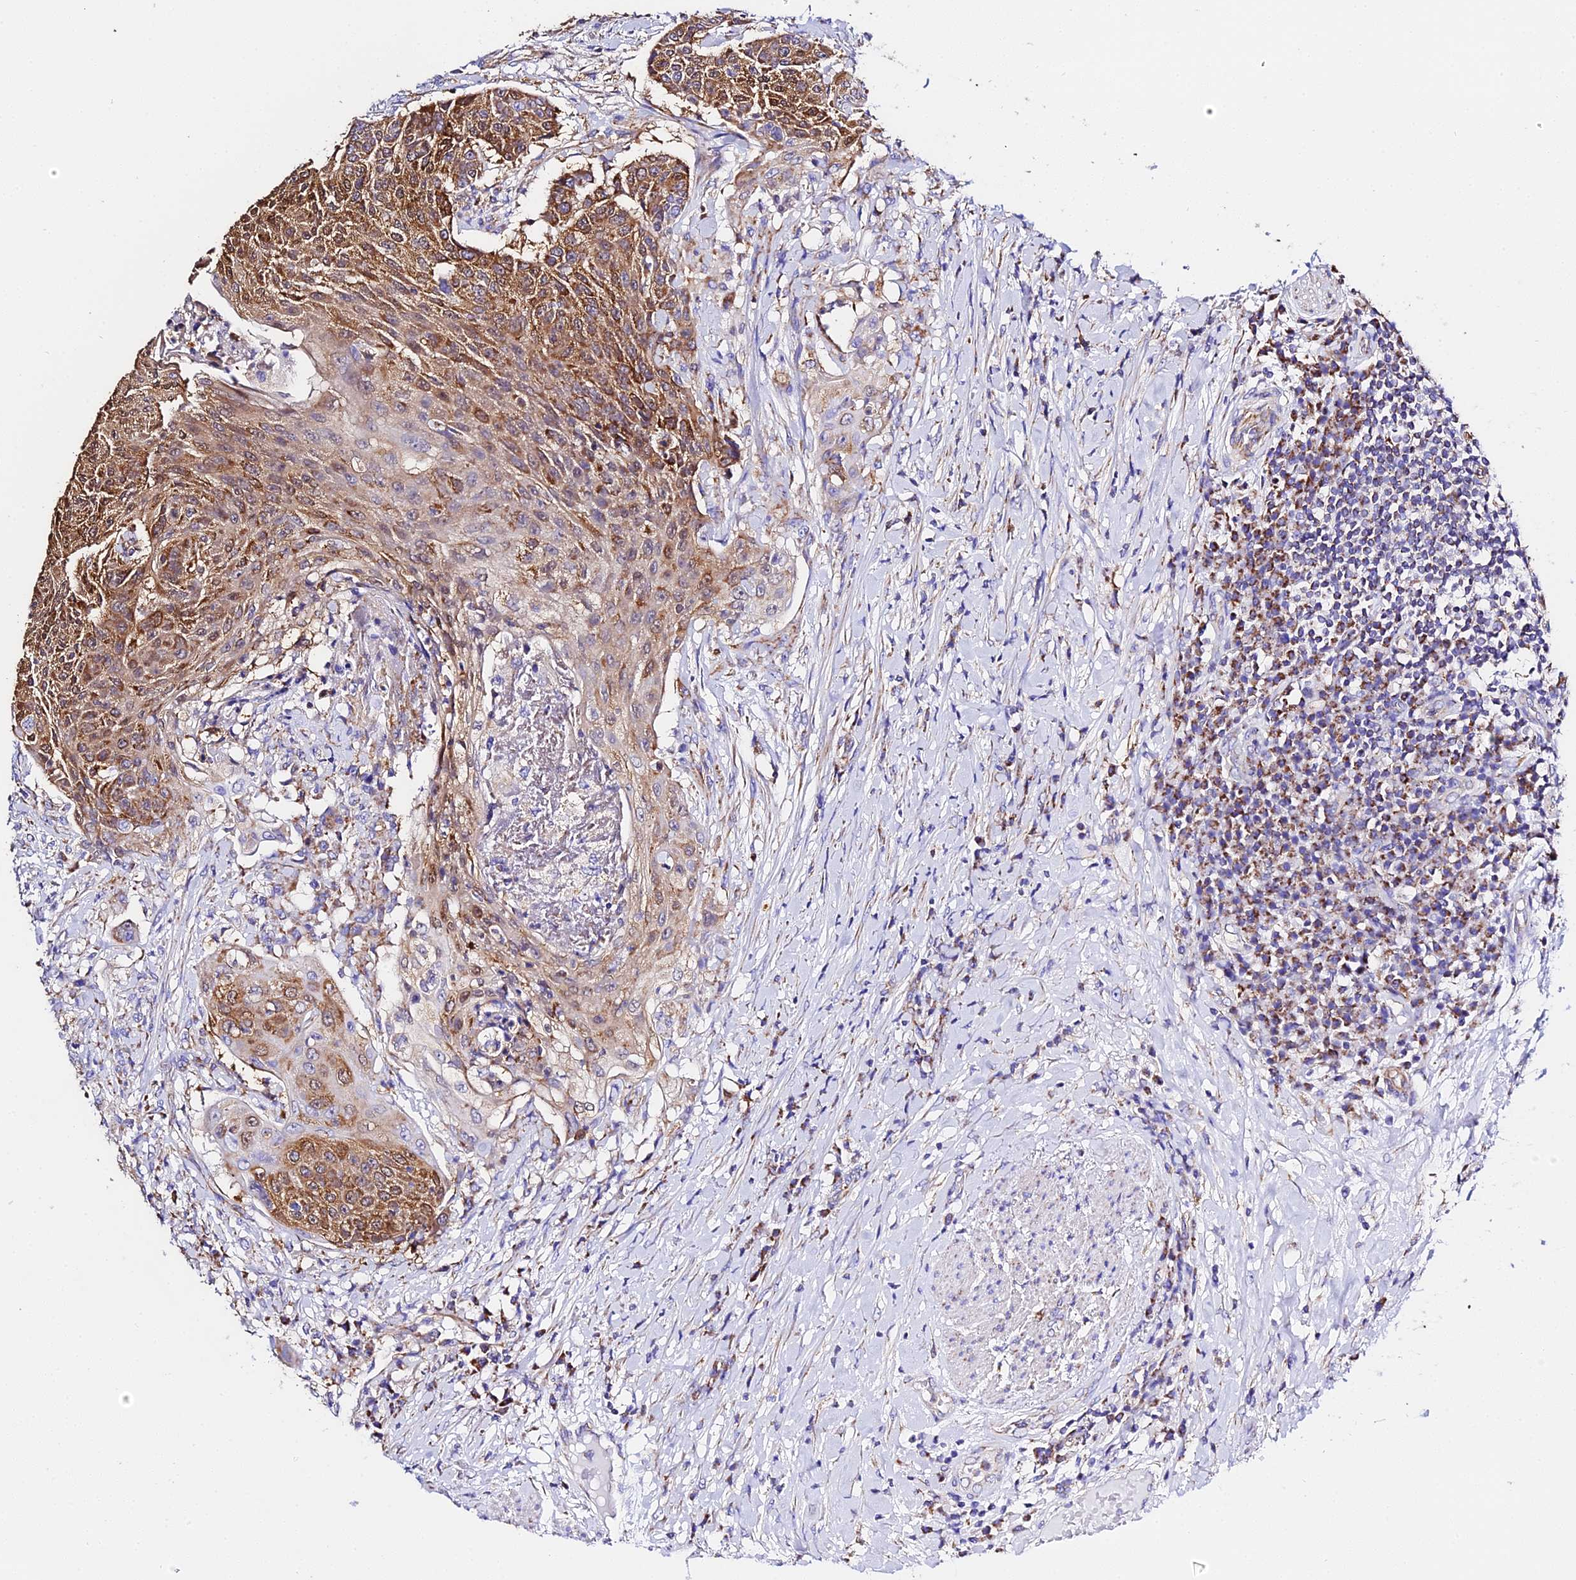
{"staining": {"intensity": "moderate", "quantity": ">75%", "location": "cytoplasmic/membranous"}, "tissue": "urothelial cancer", "cell_type": "Tumor cells", "image_type": "cancer", "snomed": [{"axis": "morphology", "description": "Urothelial carcinoma, High grade"}, {"axis": "topography", "description": "Urinary bladder"}], "caption": "A histopathology image of human urothelial cancer stained for a protein exhibits moderate cytoplasmic/membranous brown staining in tumor cells.", "gene": "ZNF573", "patient": {"sex": "female", "age": 63}}